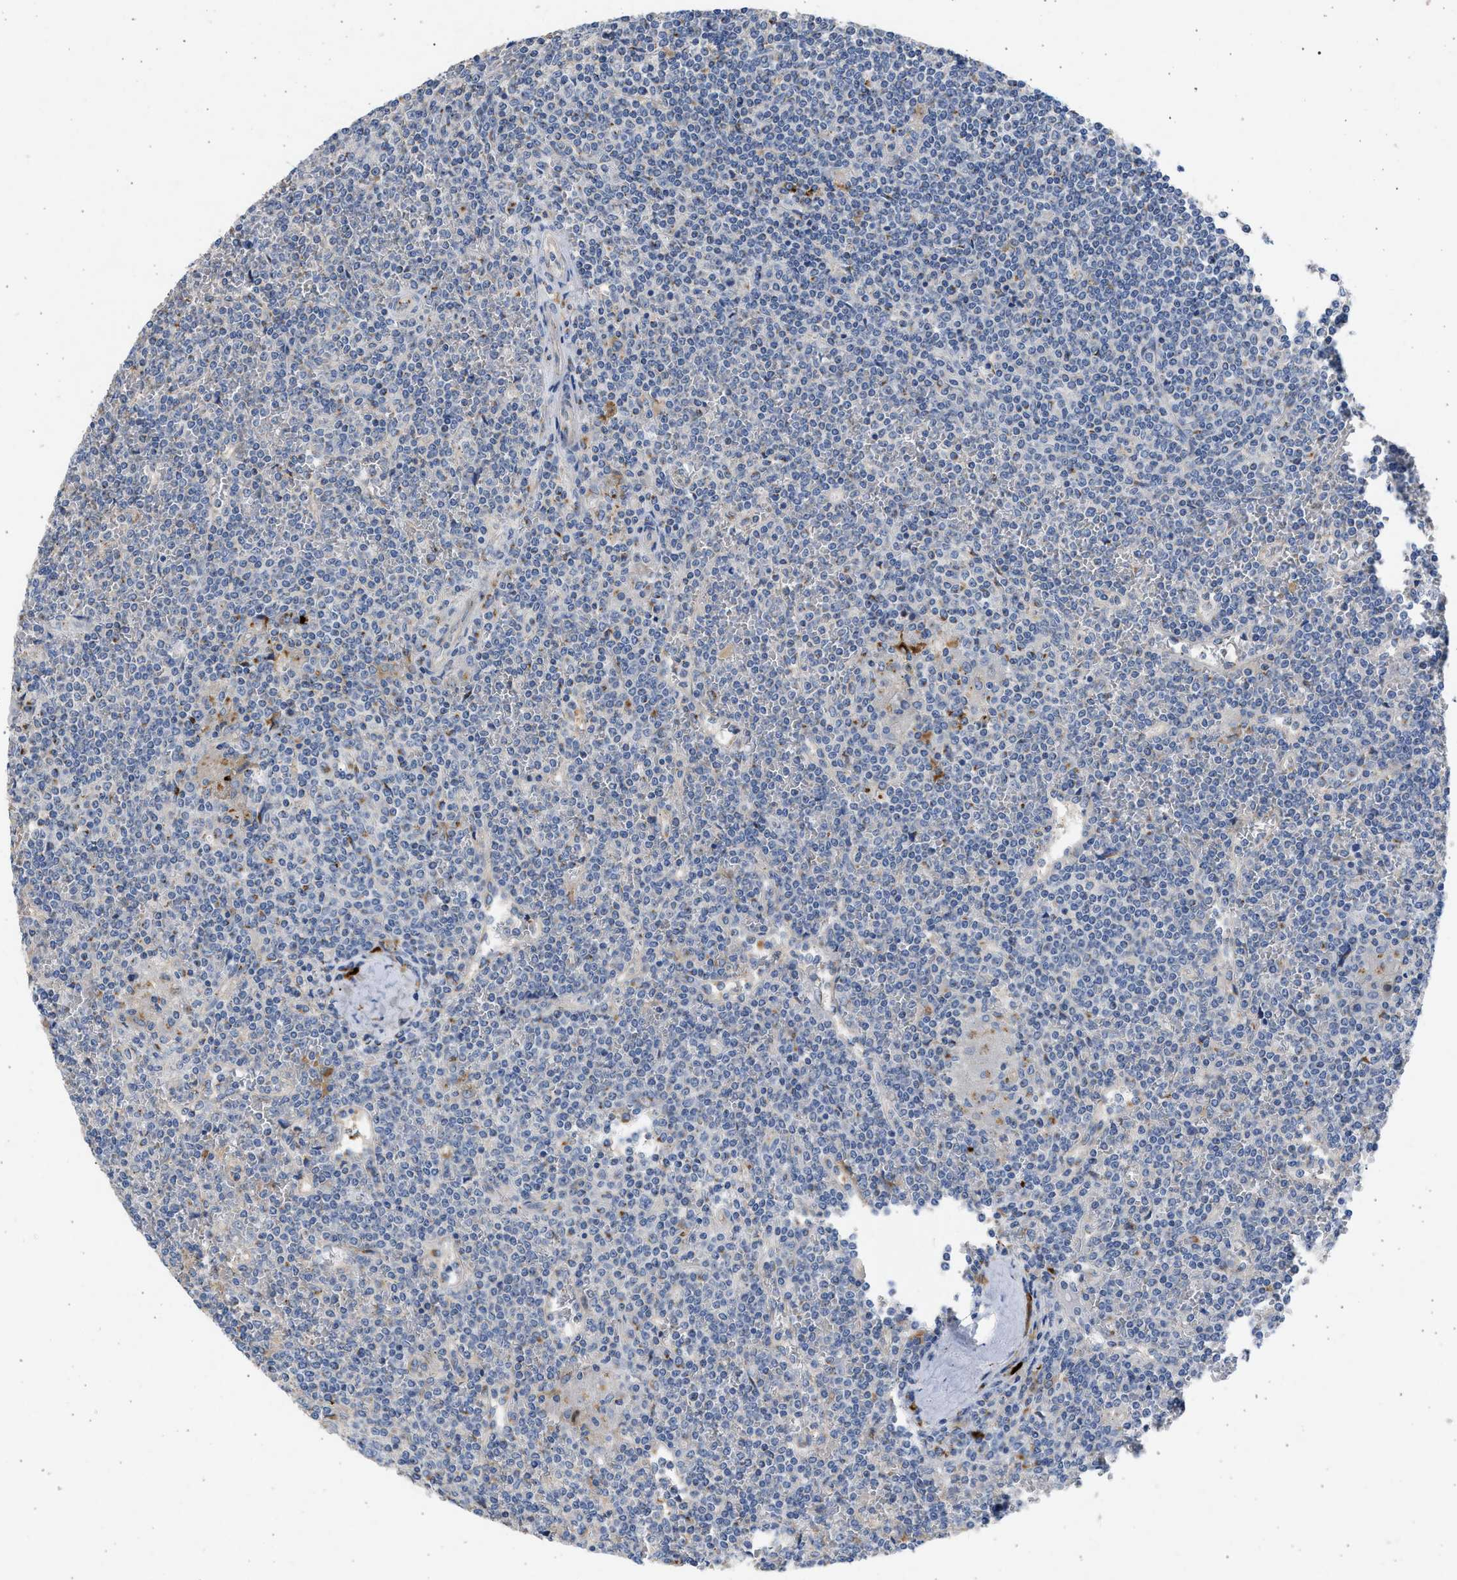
{"staining": {"intensity": "negative", "quantity": "none", "location": "none"}, "tissue": "lymphoma", "cell_type": "Tumor cells", "image_type": "cancer", "snomed": [{"axis": "morphology", "description": "Malignant lymphoma, non-Hodgkin's type, Low grade"}, {"axis": "topography", "description": "Spleen"}], "caption": "Tumor cells show no significant protein staining in malignant lymphoma, non-Hodgkin's type (low-grade).", "gene": "IPO8", "patient": {"sex": "female", "age": 19}}